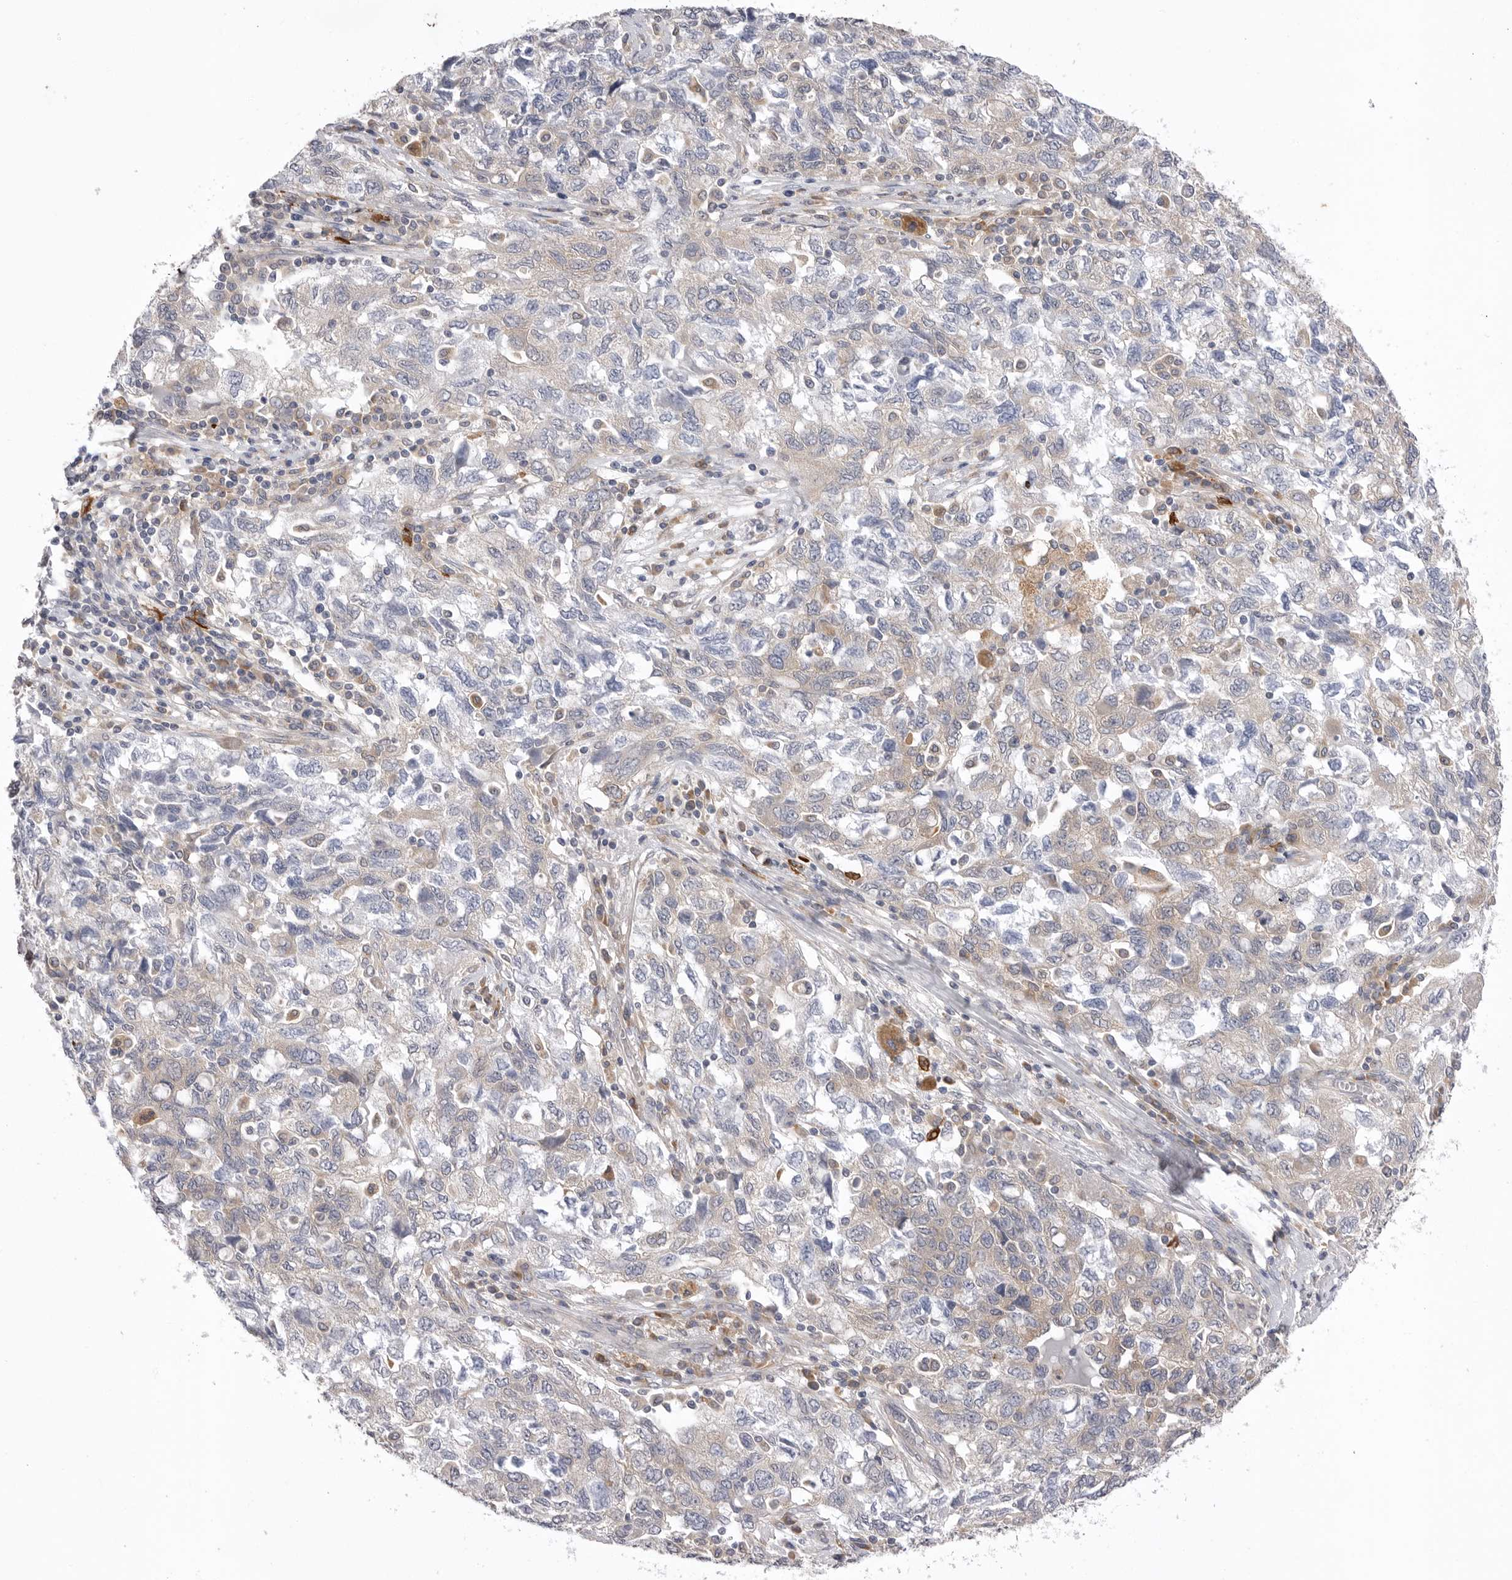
{"staining": {"intensity": "weak", "quantity": "<25%", "location": "cytoplasmic/membranous"}, "tissue": "ovarian cancer", "cell_type": "Tumor cells", "image_type": "cancer", "snomed": [{"axis": "morphology", "description": "Carcinoma, NOS"}, {"axis": "morphology", "description": "Cystadenocarcinoma, serous, NOS"}, {"axis": "topography", "description": "Ovary"}], "caption": "Protein analysis of carcinoma (ovarian) reveals no significant positivity in tumor cells. The staining is performed using DAB (3,3'-diaminobenzidine) brown chromogen with nuclei counter-stained in using hematoxylin.", "gene": "VAC14", "patient": {"sex": "female", "age": 69}}